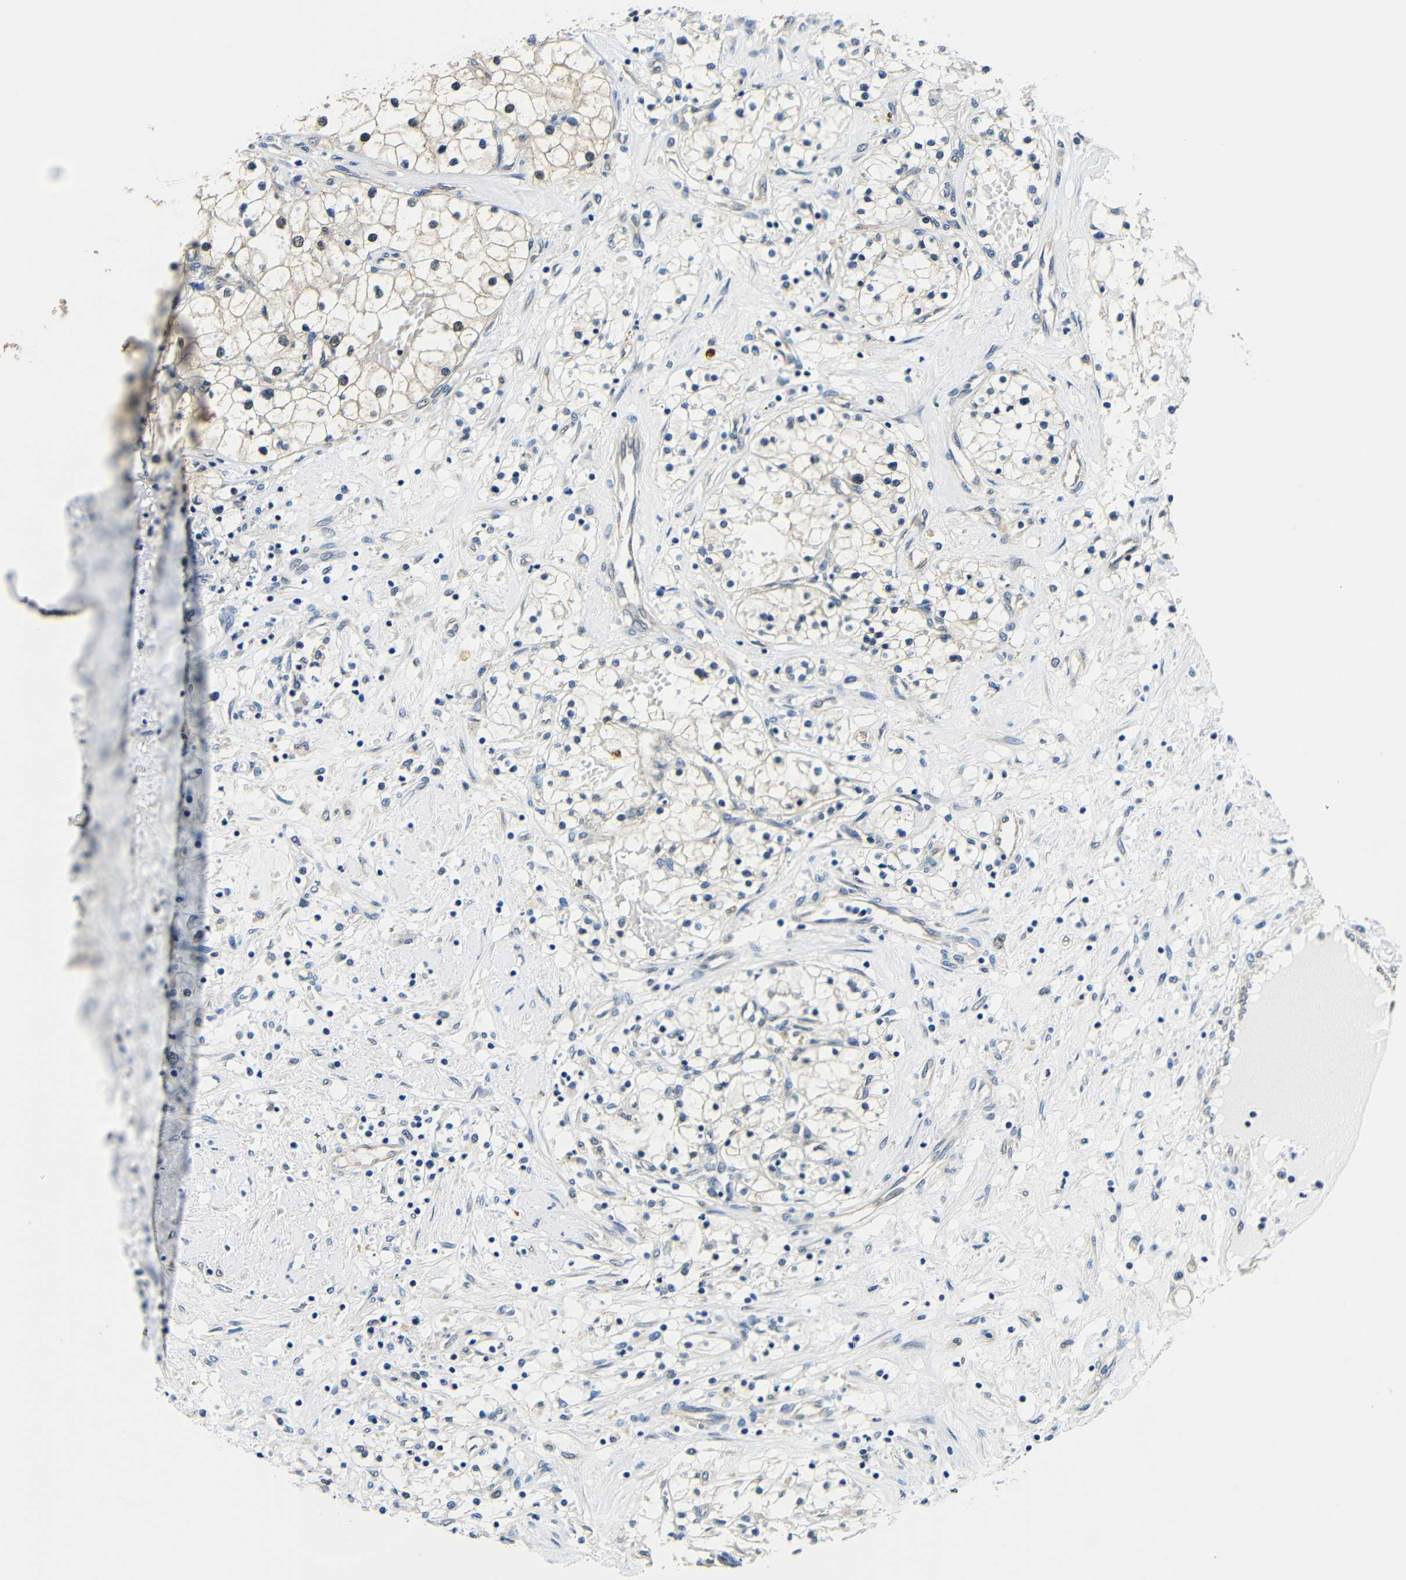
{"staining": {"intensity": "weak", "quantity": "25%-75%", "location": "cytoplasmic/membranous"}, "tissue": "renal cancer", "cell_type": "Tumor cells", "image_type": "cancer", "snomed": [{"axis": "morphology", "description": "Adenocarcinoma, NOS"}, {"axis": "topography", "description": "Kidney"}], "caption": "Human renal cancer (adenocarcinoma) stained with a protein marker displays weak staining in tumor cells.", "gene": "ADAP1", "patient": {"sex": "male", "age": 68}}